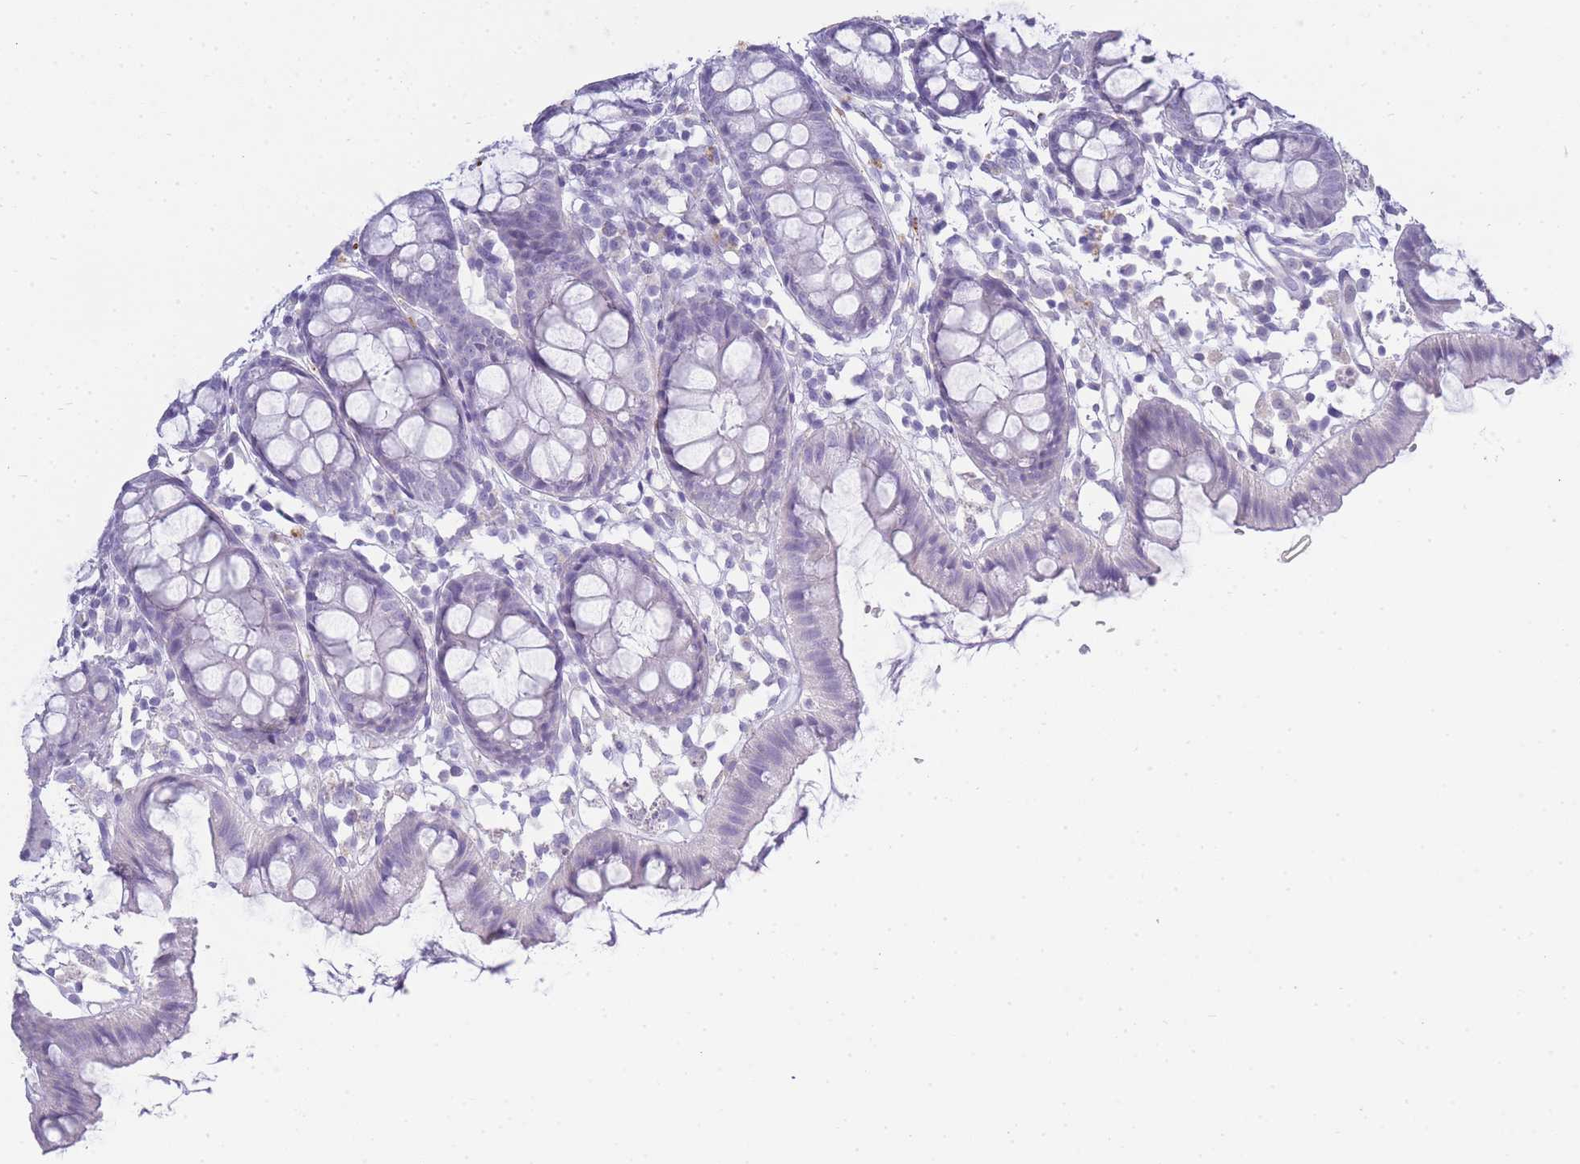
{"staining": {"intensity": "negative", "quantity": "none", "location": "none"}, "tissue": "colon", "cell_type": "Endothelial cells", "image_type": "normal", "snomed": [{"axis": "morphology", "description": "Normal tissue, NOS"}, {"axis": "topography", "description": "Colon"}], "caption": "A photomicrograph of human colon is negative for staining in endothelial cells. Nuclei are stained in blue.", "gene": "RHO", "patient": {"sex": "female", "age": 84}}